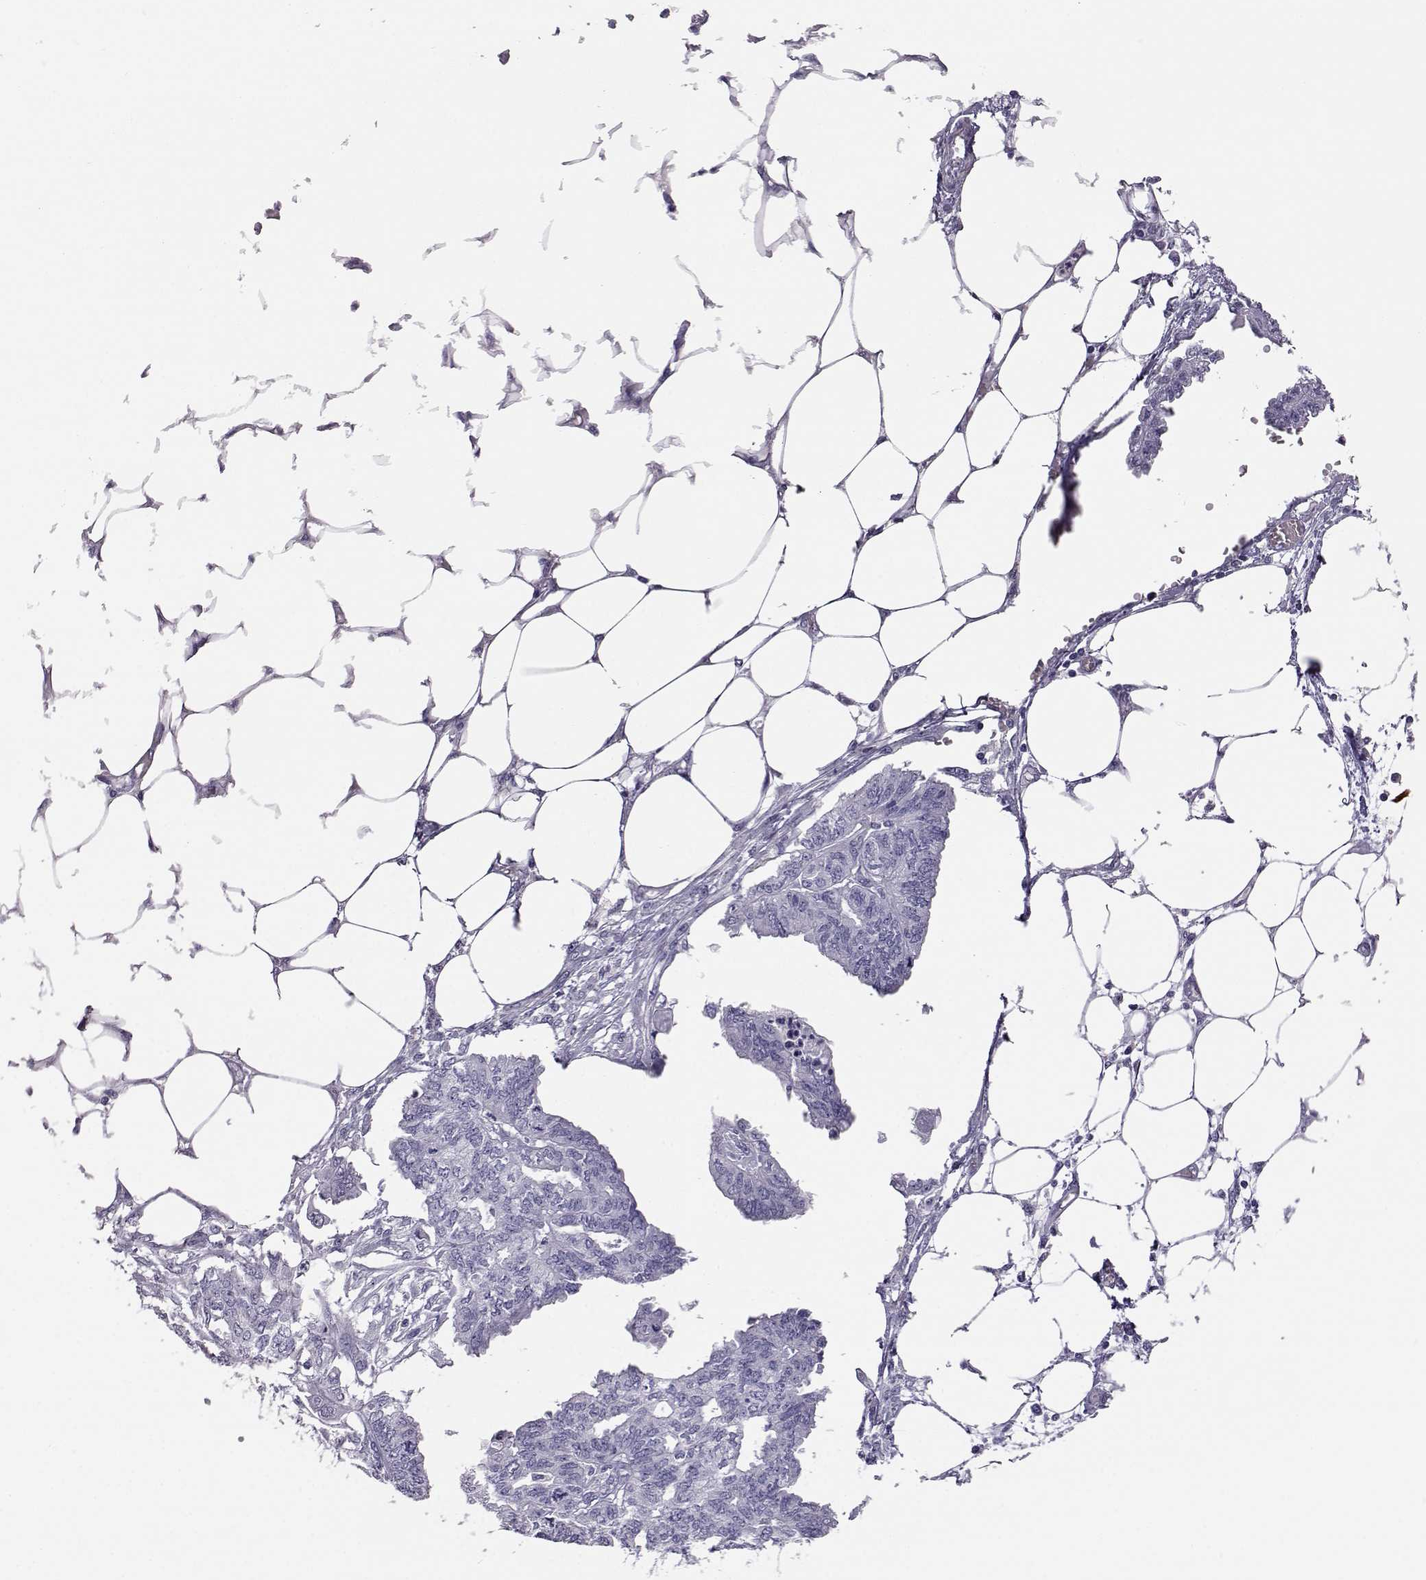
{"staining": {"intensity": "negative", "quantity": "none", "location": "none"}, "tissue": "endometrial cancer", "cell_type": "Tumor cells", "image_type": "cancer", "snomed": [{"axis": "morphology", "description": "Adenocarcinoma, NOS"}, {"axis": "morphology", "description": "Adenocarcinoma, metastatic, NOS"}, {"axis": "topography", "description": "Adipose tissue"}, {"axis": "topography", "description": "Endometrium"}], "caption": "Endometrial metastatic adenocarcinoma was stained to show a protein in brown. There is no significant expression in tumor cells.", "gene": "AKR1B1", "patient": {"sex": "female", "age": 67}}